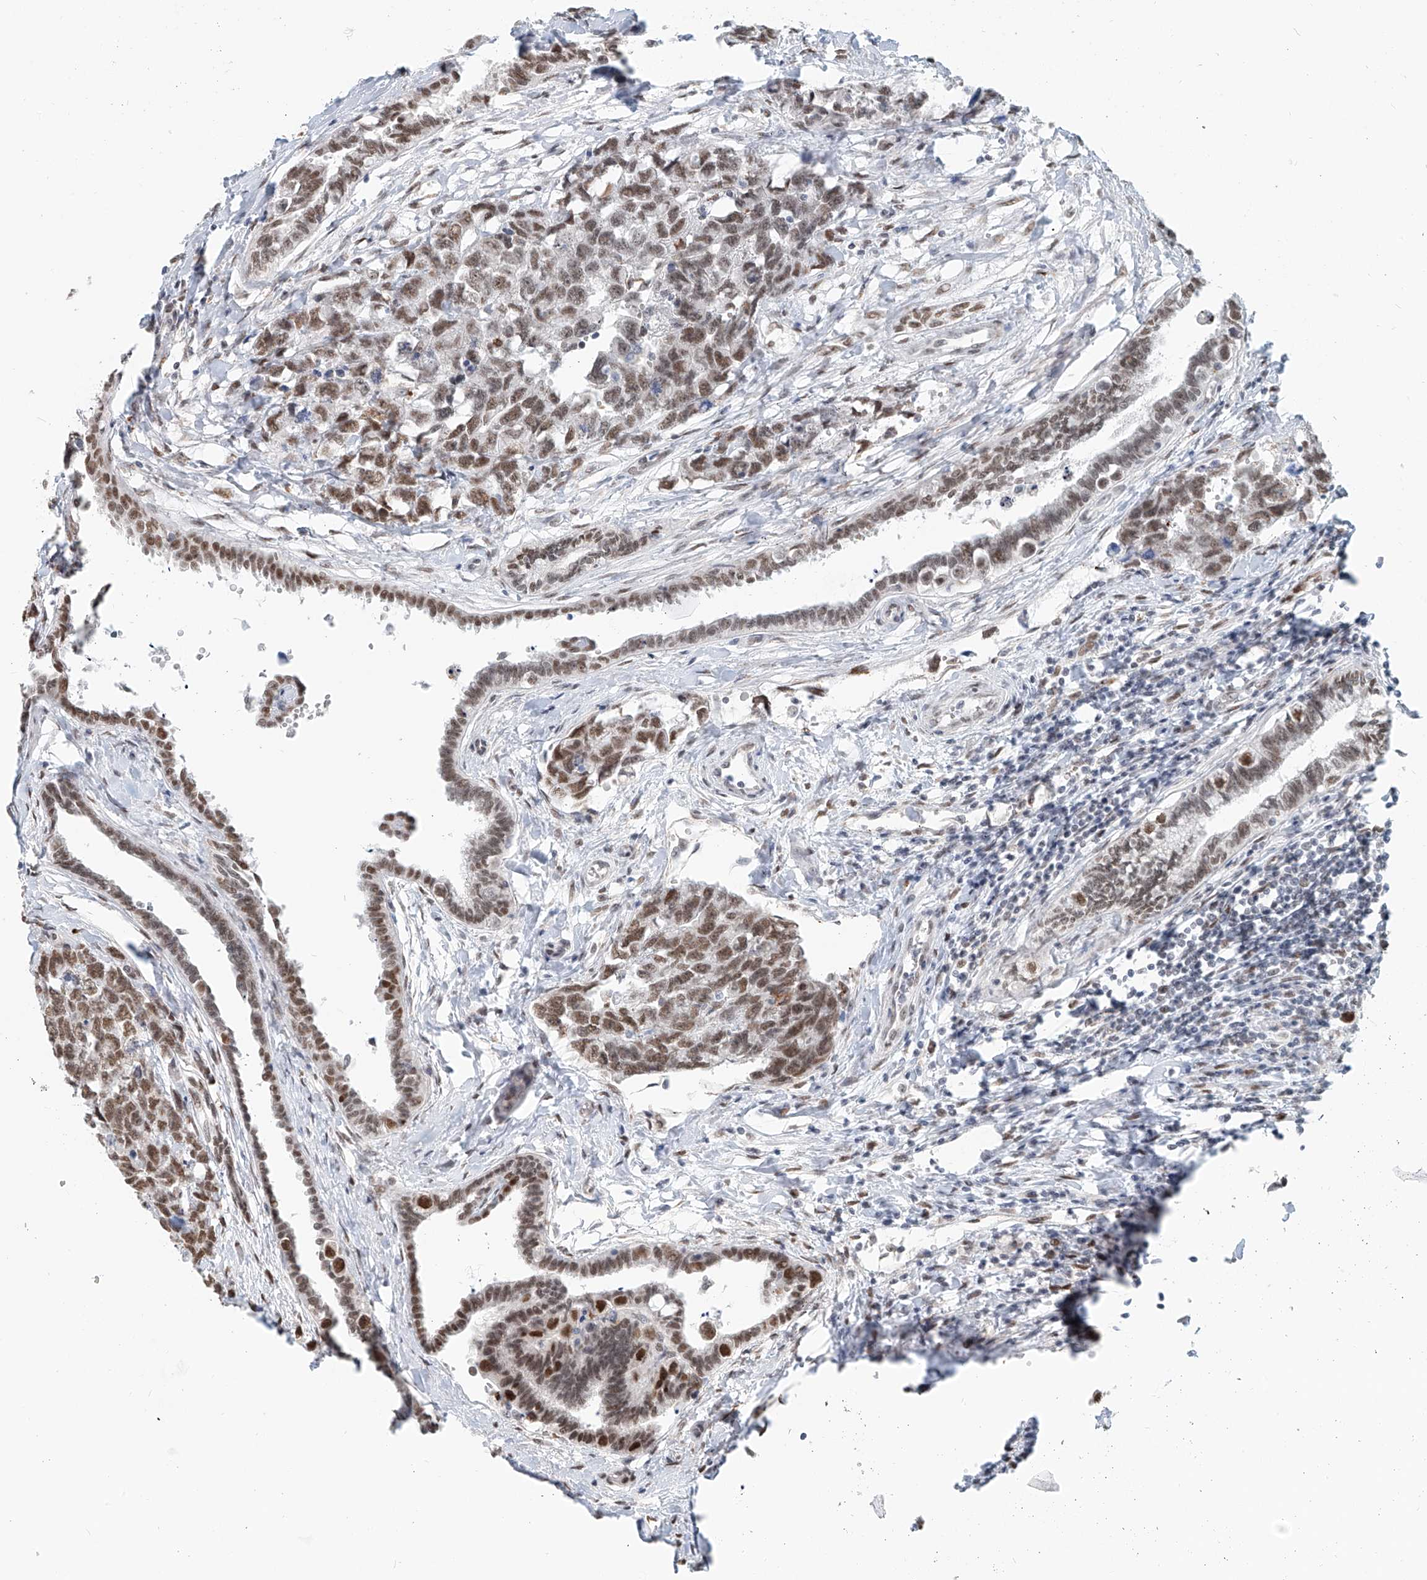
{"staining": {"intensity": "moderate", "quantity": ">75%", "location": "nuclear"}, "tissue": "testis cancer", "cell_type": "Tumor cells", "image_type": "cancer", "snomed": [{"axis": "morphology", "description": "Carcinoma, Embryonal, NOS"}, {"axis": "topography", "description": "Testis"}], "caption": "High-power microscopy captured an immunohistochemistry micrograph of testis cancer (embryonal carcinoma), revealing moderate nuclear positivity in about >75% of tumor cells.", "gene": "SASH1", "patient": {"sex": "male", "age": 31}}